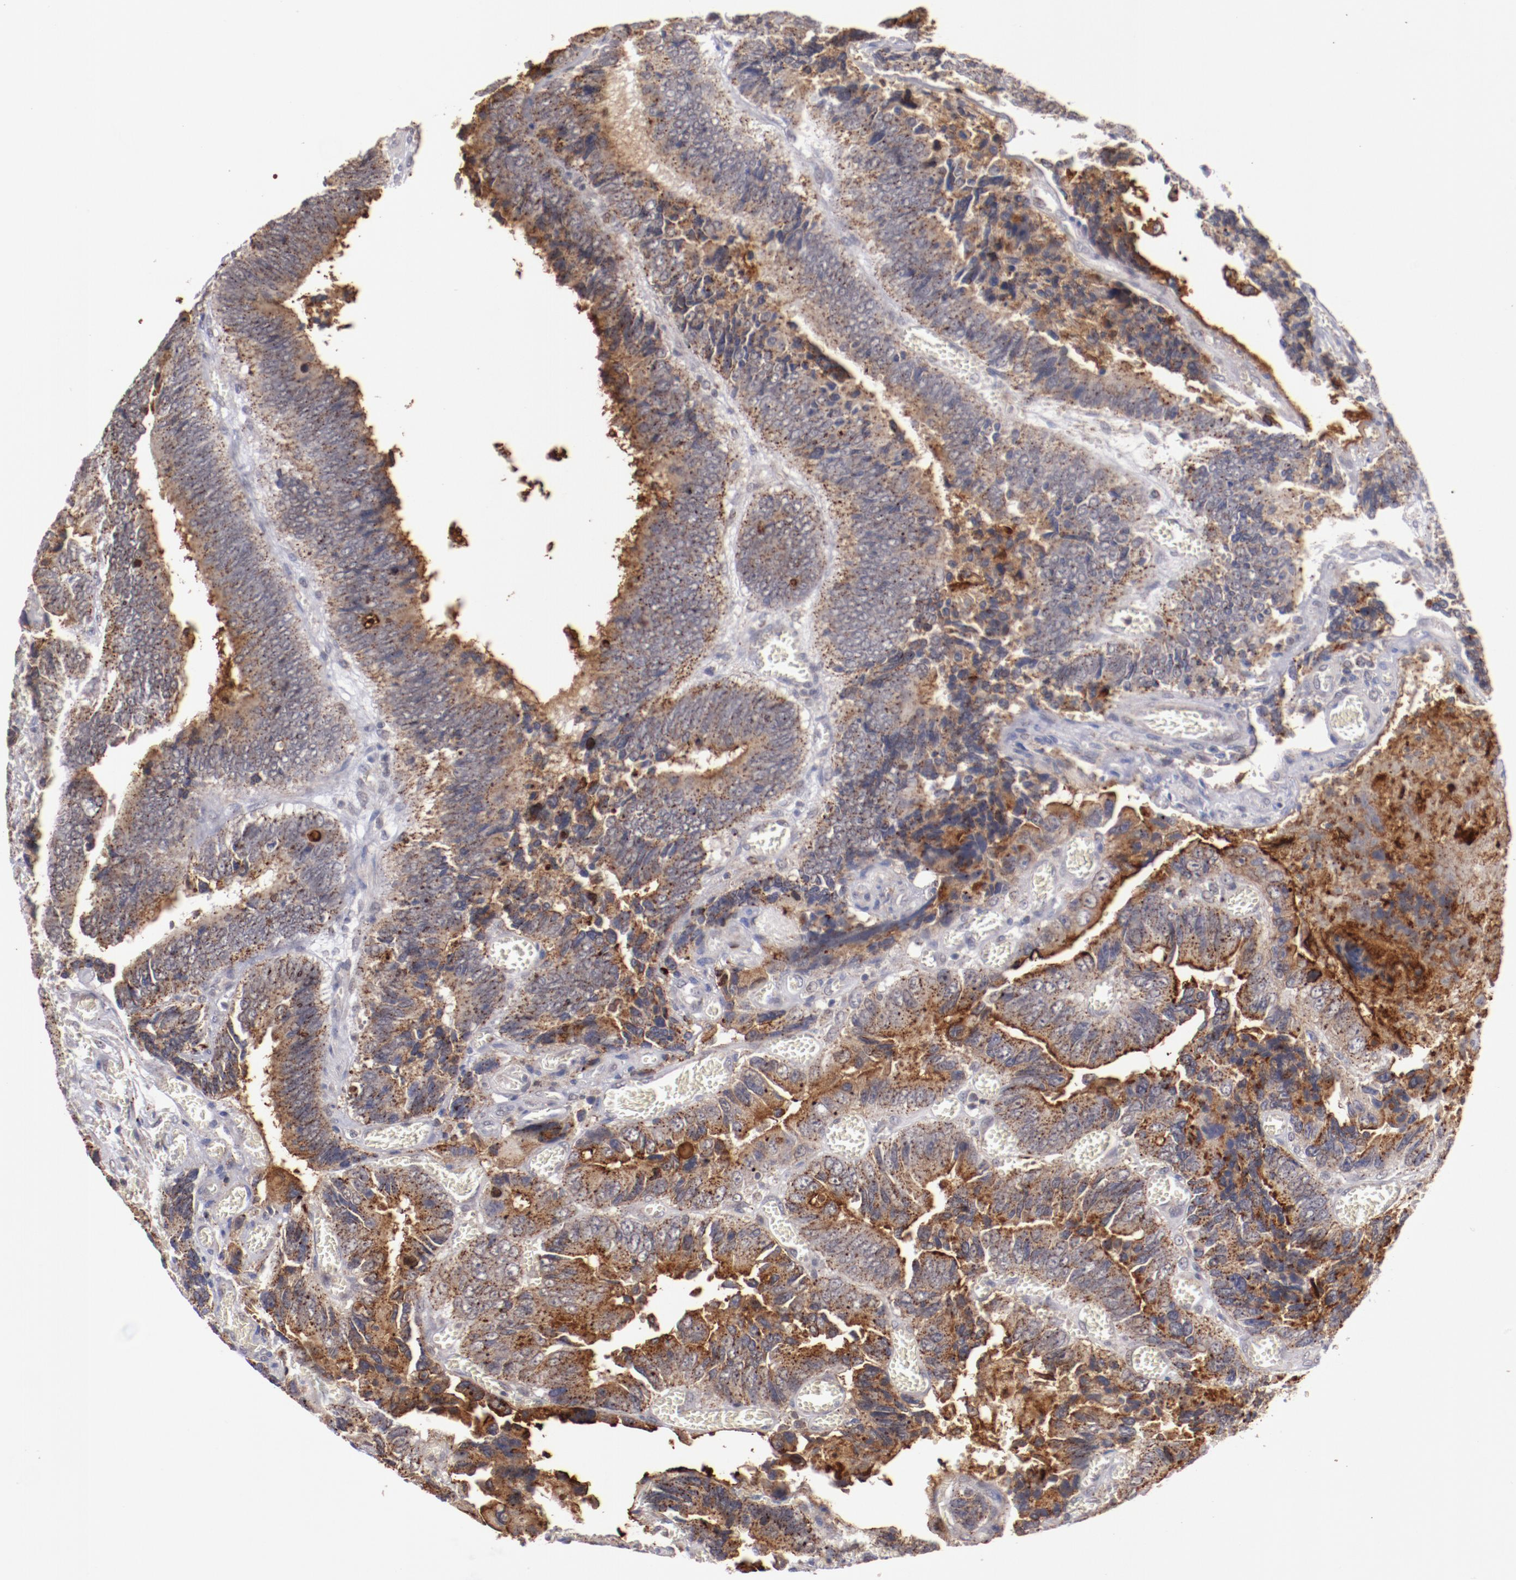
{"staining": {"intensity": "moderate", "quantity": ">75%", "location": "cytoplasmic/membranous"}, "tissue": "colorectal cancer", "cell_type": "Tumor cells", "image_type": "cancer", "snomed": [{"axis": "morphology", "description": "Adenocarcinoma, NOS"}, {"axis": "topography", "description": "Colon"}], "caption": "Immunohistochemistry (IHC) image of human colorectal cancer stained for a protein (brown), which exhibits medium levels of moderate cytoplasmic/membranous expression in approximately >75% of tumor cells.", "gene": "SYP", "patient": {"sex": "male", "age": 72}}